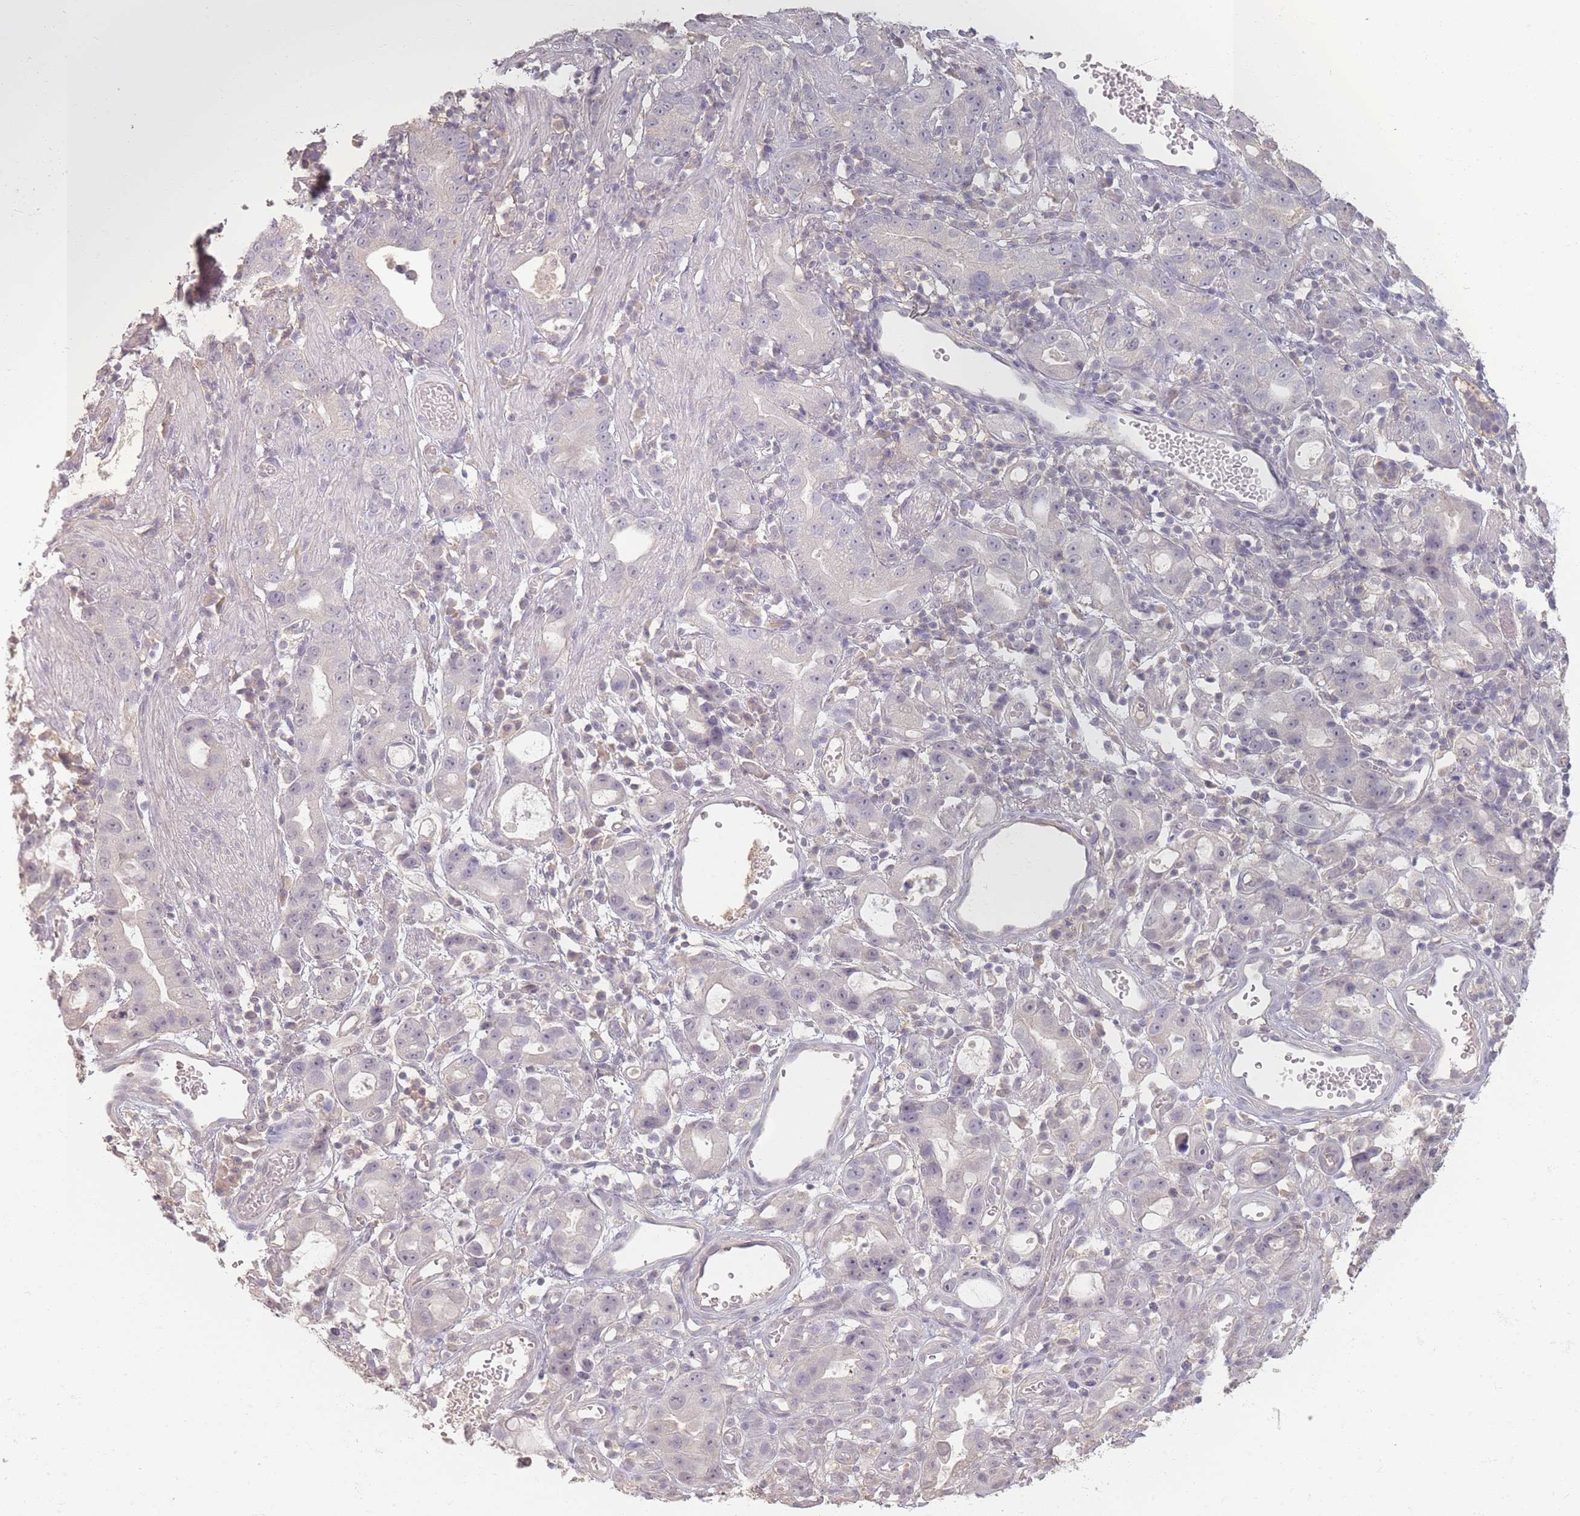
{"staining": {"intensity": "negative", "quantity": "none", "location": "none"}, "tissue": "stomach cancer", "cell_type": "Tumor cells", "image_type": "cancer", "snomed": [{"axis": "morphology", "description": "Adenocarcinoma, NOS"}, {"axis": "topography", "description": "Stomach"}], "caption": "DAB (3,3'-diaminobenzidine) immunohistochemical staining of stomach adenocarcinoma exhibits no significant expression in tumor cells.", "gene": "RFTN1", "patient": {"sex": "male", "age": 55}}